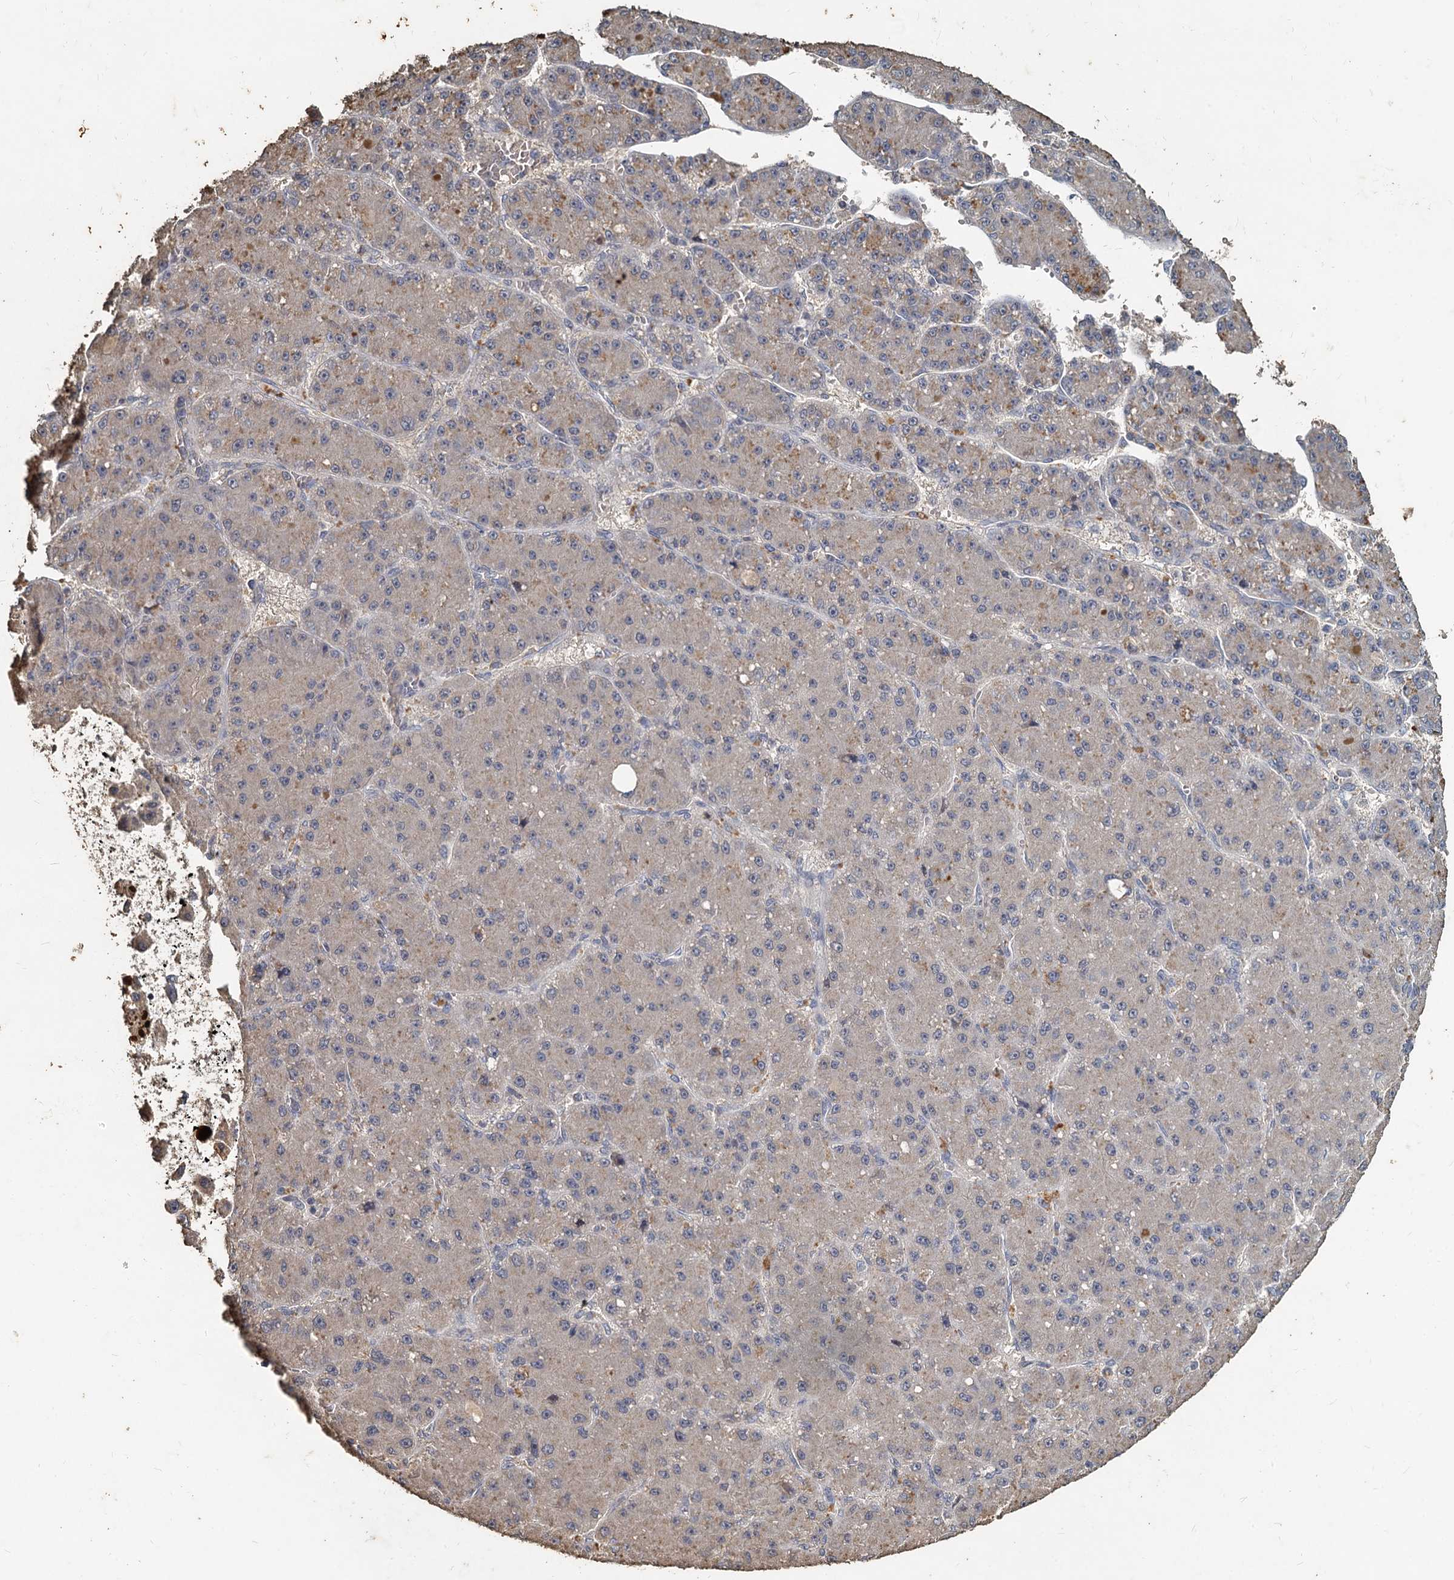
{"staining": {"intensity": "negative", "quantity": "none", "location": "none"}, "tissue": "liver cancer", "cell_type": "Tumor cells", "image_type": "cancer", "snomed": [{"axis": "morphology", "description": "Carcinoma, Hepatocellular, NOS"}, {"axis": "topography", "description": "Liver"}], "caption": "There is no significant positivity in tumor cells of liver cancer (hepatocellular carcinoma). Brightfield microscopy of immunohistochemistry (IHC) stained with DAB (3,3'-diaminobenzidine) (brown) and hematoxylin (blue), captured at high magnification.", "gene": "CCDC61", "patient": {"sex": "male", "age": 67}}